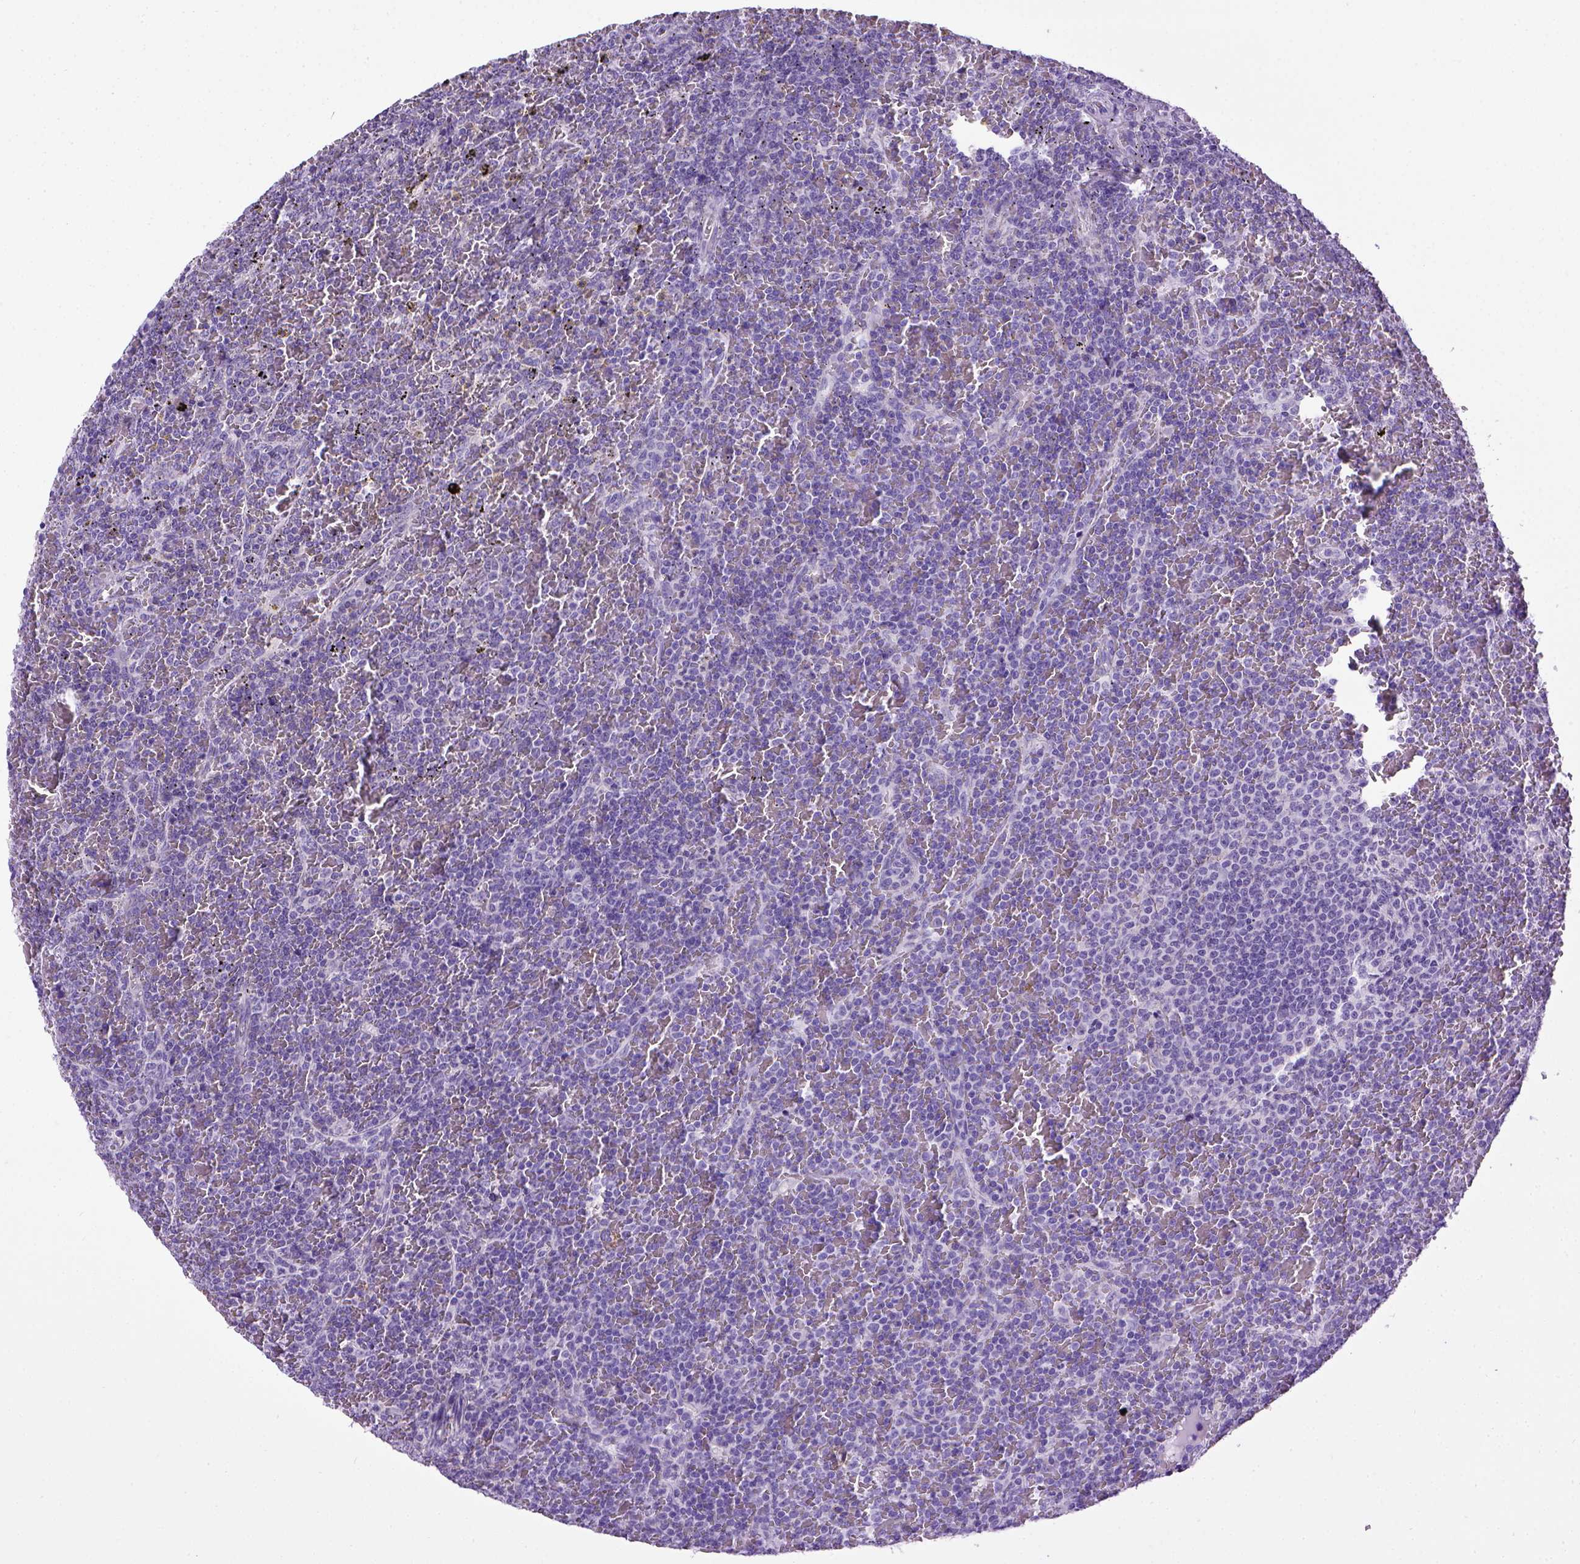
{"staining": {"intensity": "negative", "quantity": "none", "location": "none"}, "tissue": "lymphoma", "cell_type": "Tumor cells", "image_type": "cancer", "snomed": [{"axis": "morphology", "description": "Malignant lymphoma, non-Hodgkin's type, Low grade"}, {"axis": "topography", "description": "Spleen"}], "caption": "The micrograph reveals no staining of tumor cells in low-grade malignant lymphoma, non-Hodgkin's type.", "gene": "CDH1", "patient": {"sex": "female", "age": 77}}